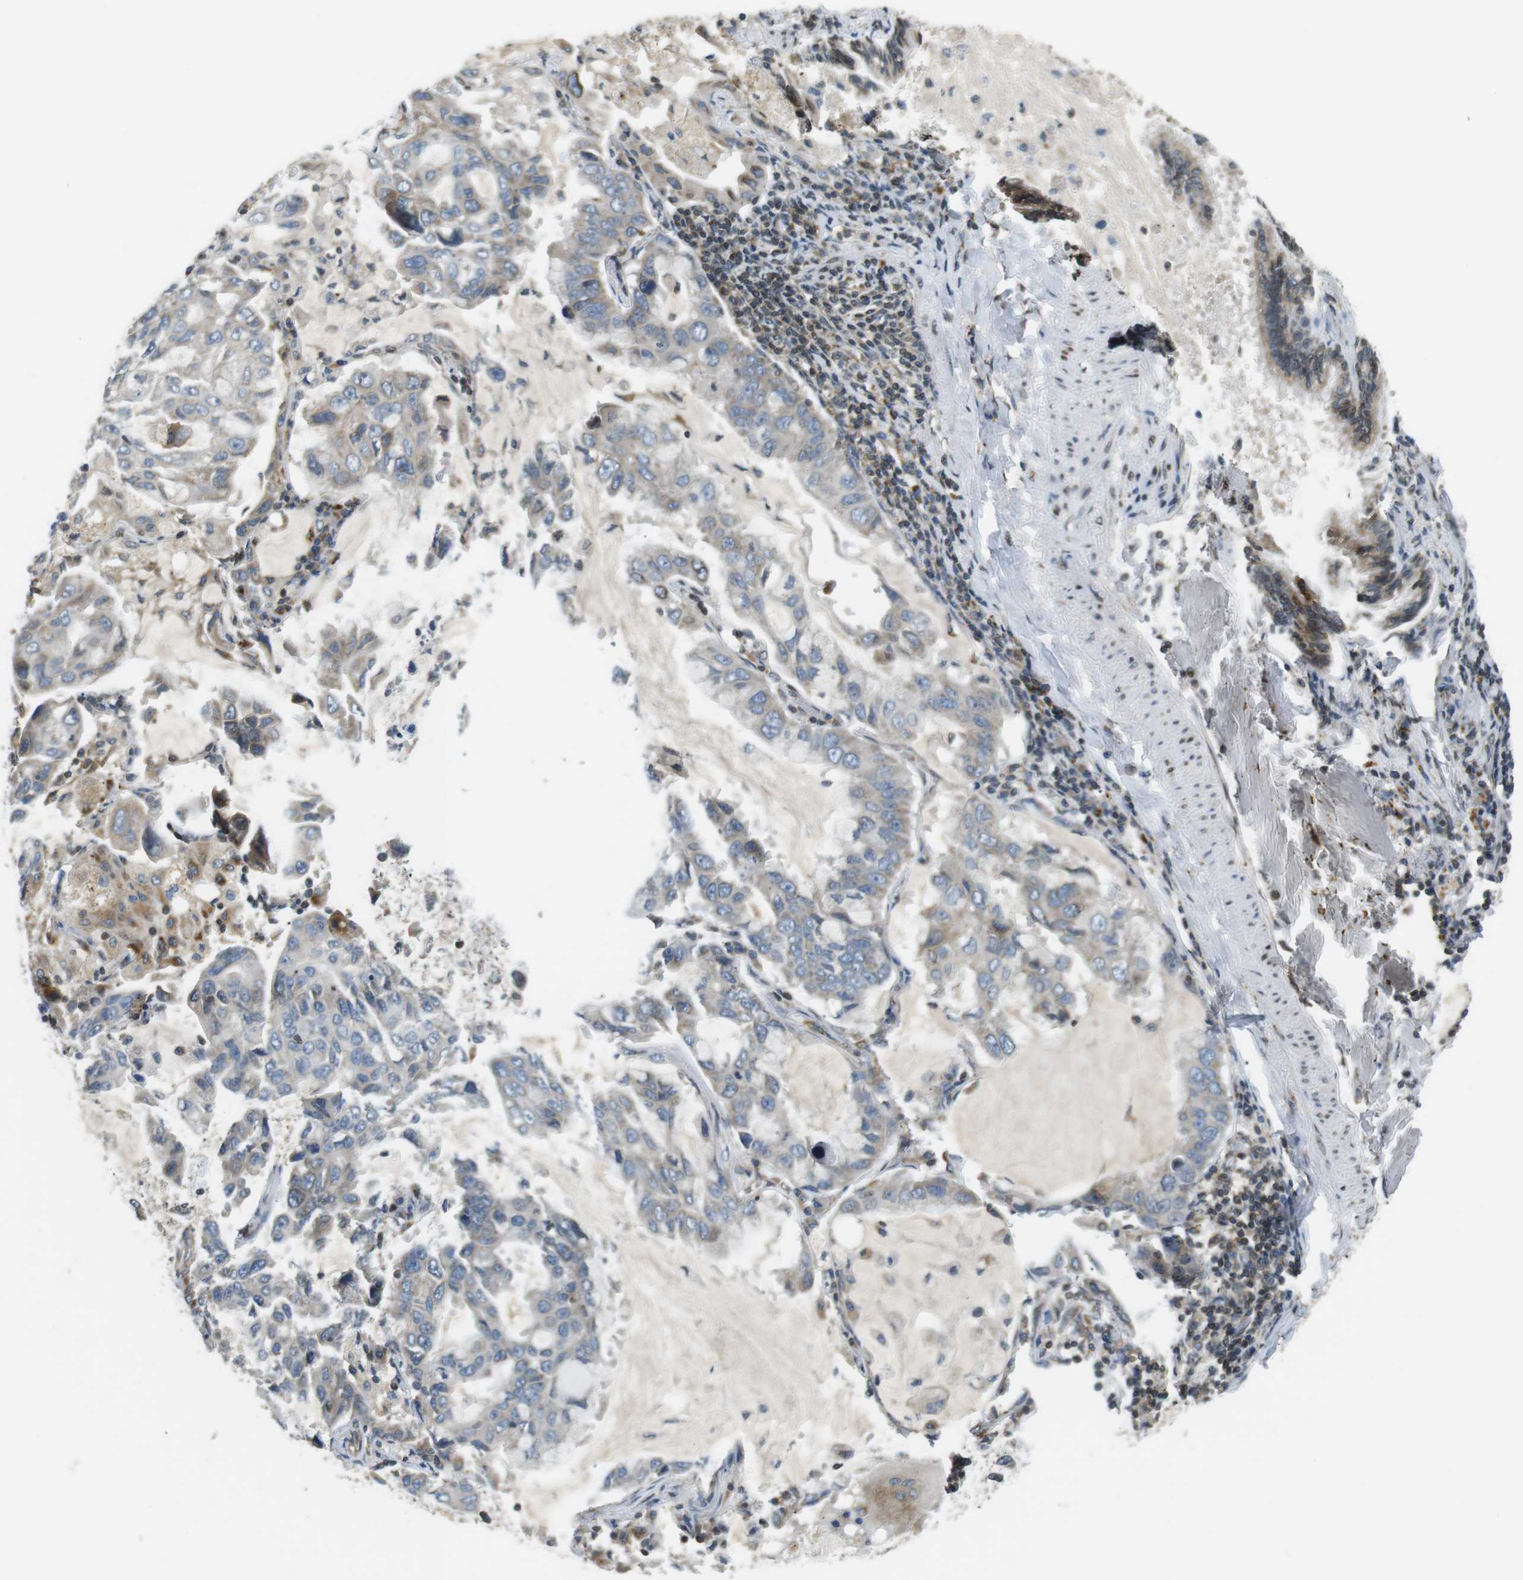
{"staining": {"intensity": "negative", "quantity": "none", "location": "none"}, "tissue": "lung cancer", "cell_type": "Tumor cells", "image_type": "cancer", "snomed": [{"axis": "morphology", "description": "Adenocarcinoma, NOS"}, {"axis": "topography", "description": "Lung"}], "caption": "High power microscopy micrograph of an IHC photomicrograph of lung cancer (adenocarcinoma), revealing no significant expression in tumor cells.", "gene": "TMX4", "patient": {"sex": "male", "age": 64}}